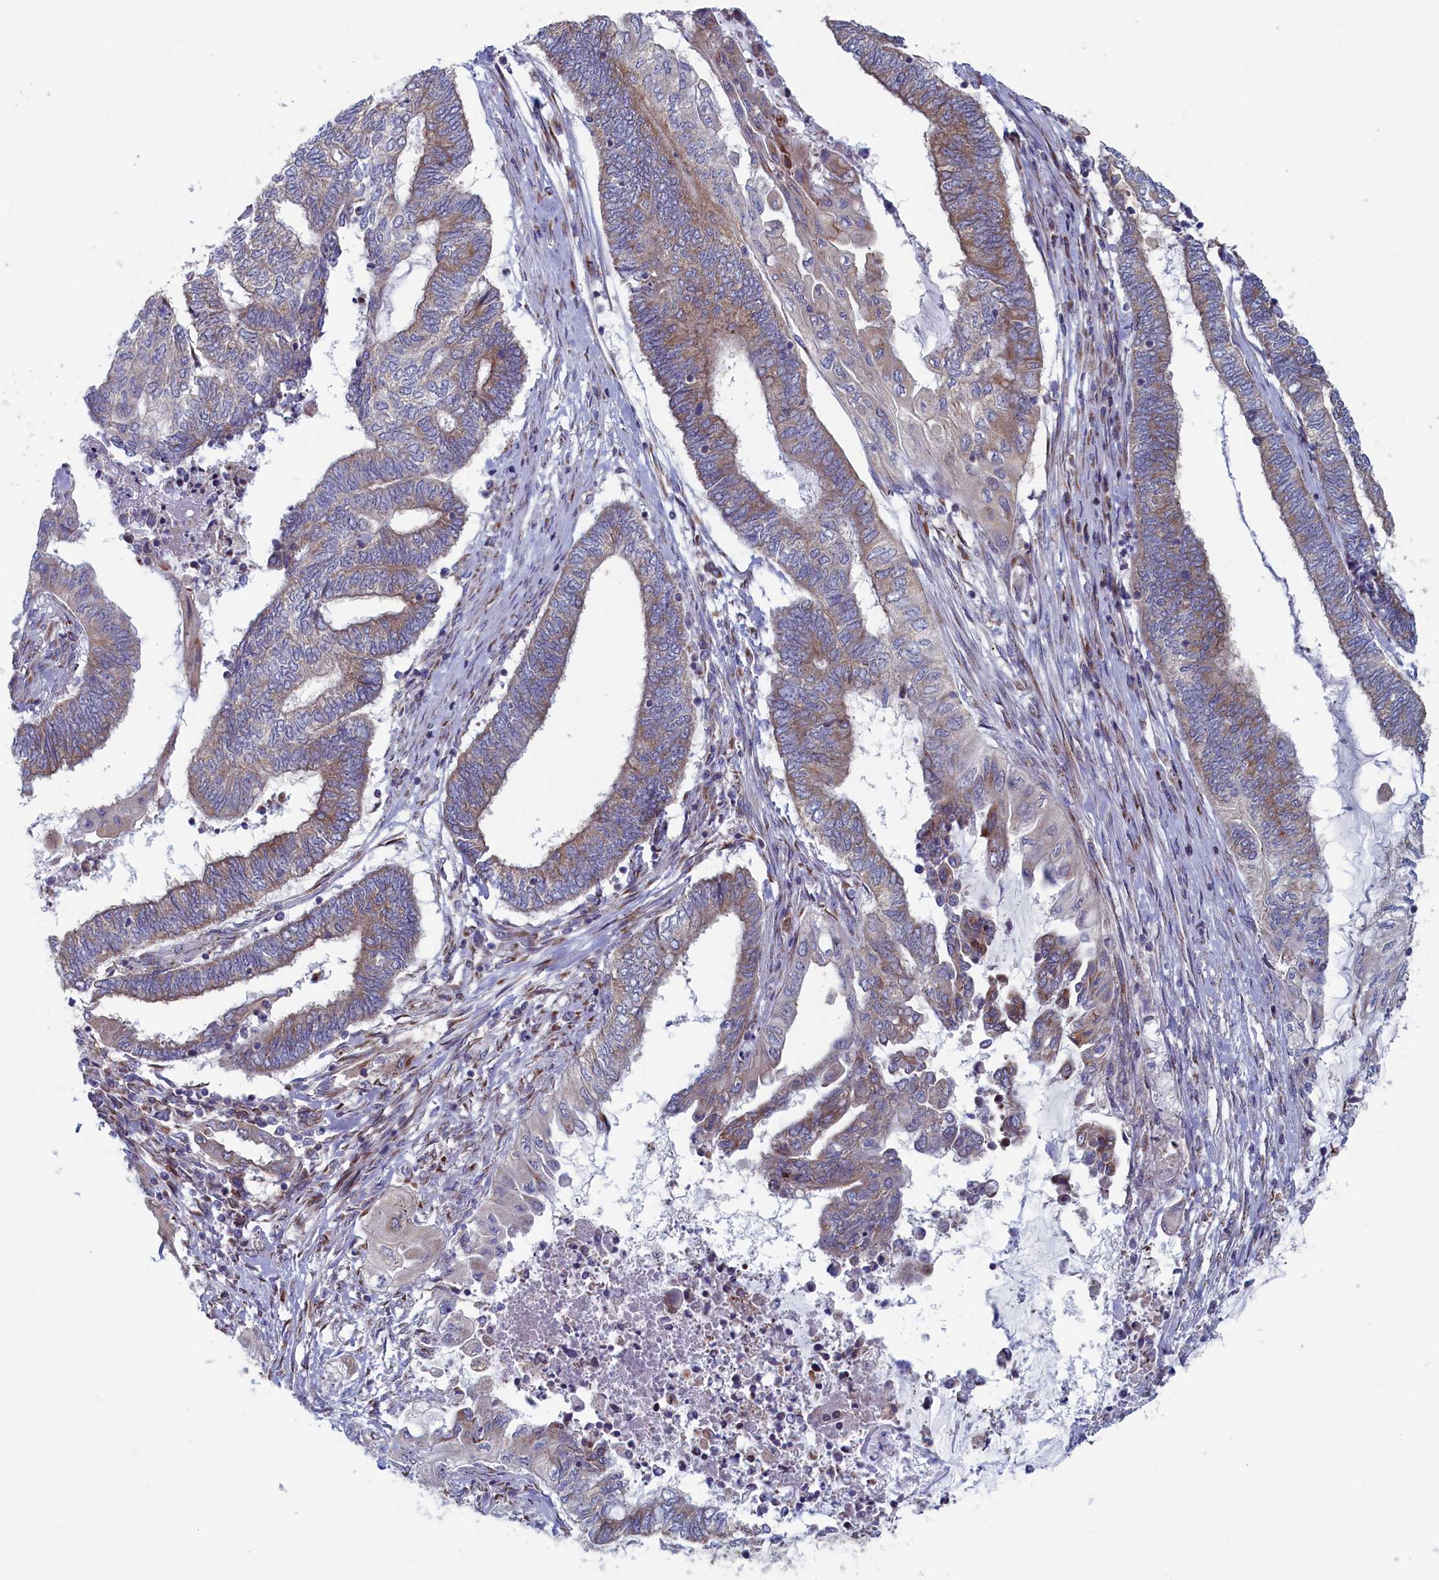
{"staining": {"intensity": "weak", "quantity": "25%-75%", "location": "cytoplasmic/membranous"}, "tissue": "endometrial cancer", "cell_type": "Tumor cells", "image_type": "cancer", "snomed": [{"axis": "morphology", "description": "Adenocarcinoma, NOS"}, {"axis": "topography", "description": "Uterus"}, {"axis": "topography", "description": "Endometrium"}], "caption": "Weak cytoplasmic/membranous protein positivity is seen in approximately 25%-75% of tumor cells in endometrial adenocarcinoma.", "gene": "MTFMT", "patient": {"sex": "female", "age": 70}}